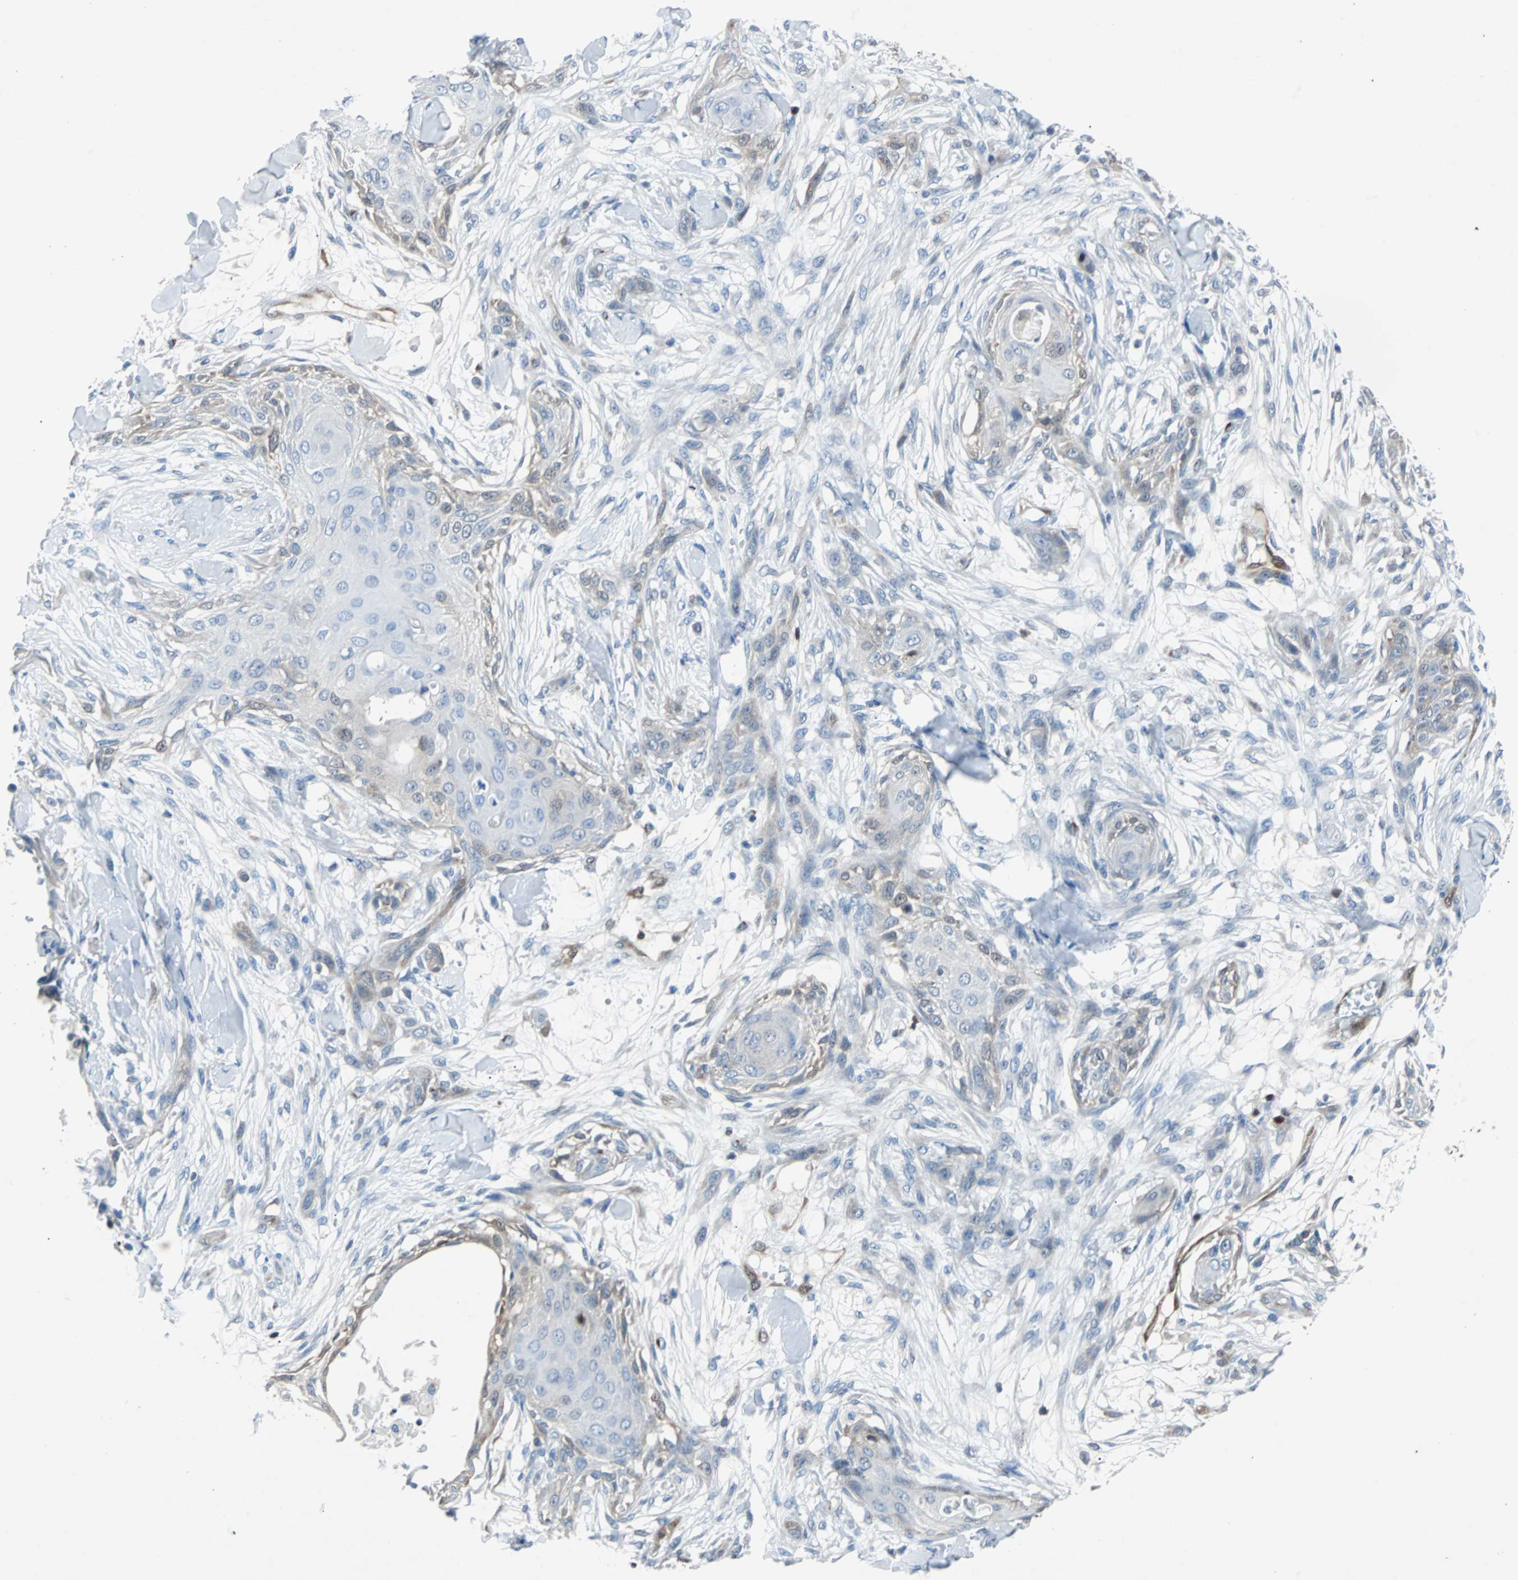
{"staining": {"intensity": "negative", "quantity": "none", "location": "none"}, "tissue": "skin cancer", "cell_type": "Tumor cells", "image_type": "cancer", "snomed": [{"axis": "morphology", "description": "Squamous cell carcinoma, NOS"}, {"axis": "topography", "description": "Skin"}], "caption": "A high-resolution photomicrograph shows immunohistochemistry (IHC) staining of skin cancer, which shows no significant staining in tumor cells.", "gene": "MAP2K6", "patient": {"sex": "female", "age": 59}}